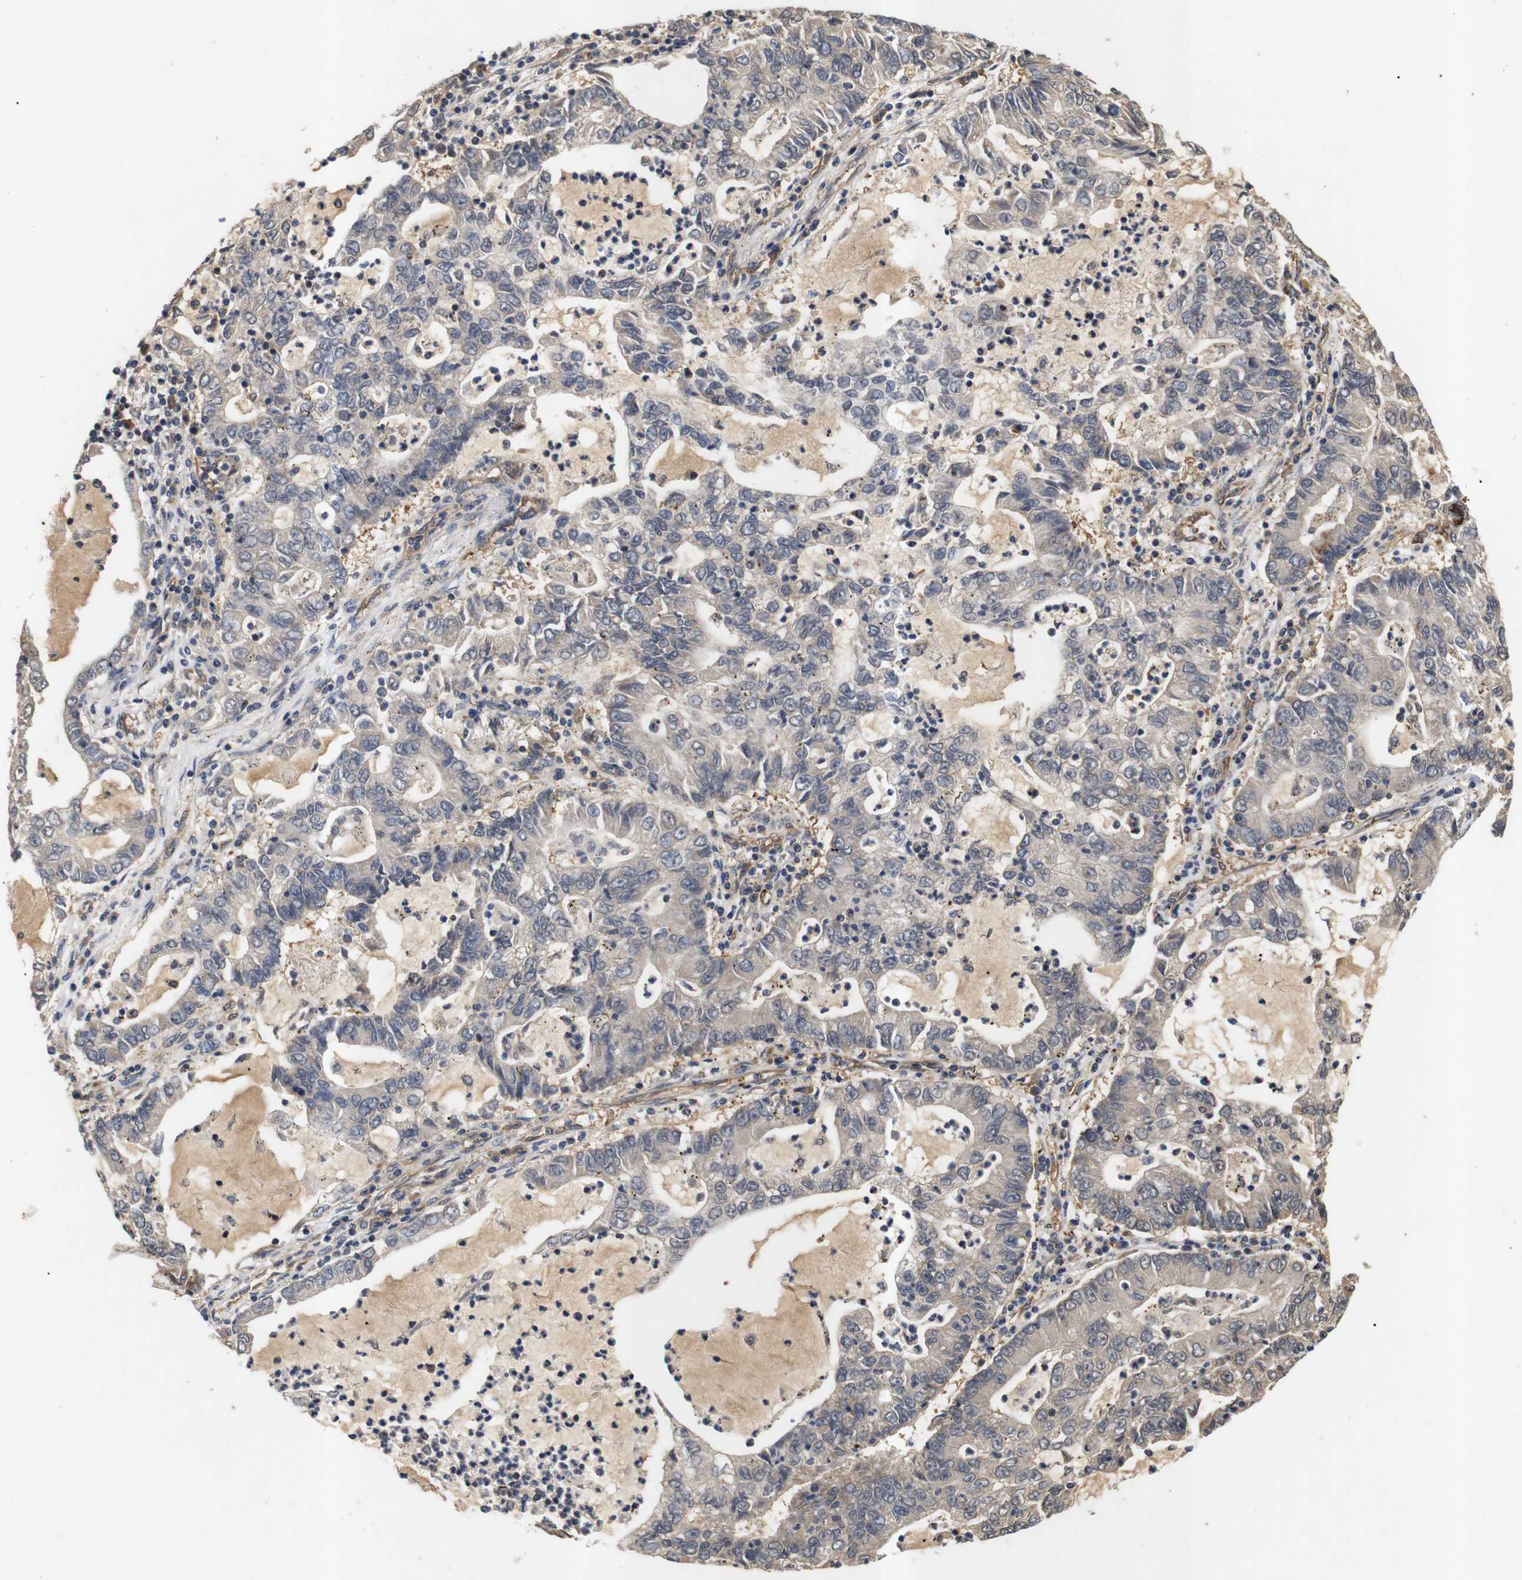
{"staining": {"intensity": "weak", "quantity": "<25%", "location": "cytoplasmic/membranous"}, "tissue": "lung cancer", "cell_type": "Tumor cells", "image_type": "cancer", "snomed": [{"axis": "morphology", "description": "Adenocarcinoma, NOS"}, {"axis": "topography", "description": "Lung"}], "caption": "Tumor cells show no significant protein expression in lung cancer. Brightfield microscopy of immunohistochemistry (IHC) stained with DAB (3,3'-diaminobenzidine) (brown) and hematoxylin (blue), captured at high magnification.", "gene": "RIPK1", "patient": {"sex": "female", "age": 51}}